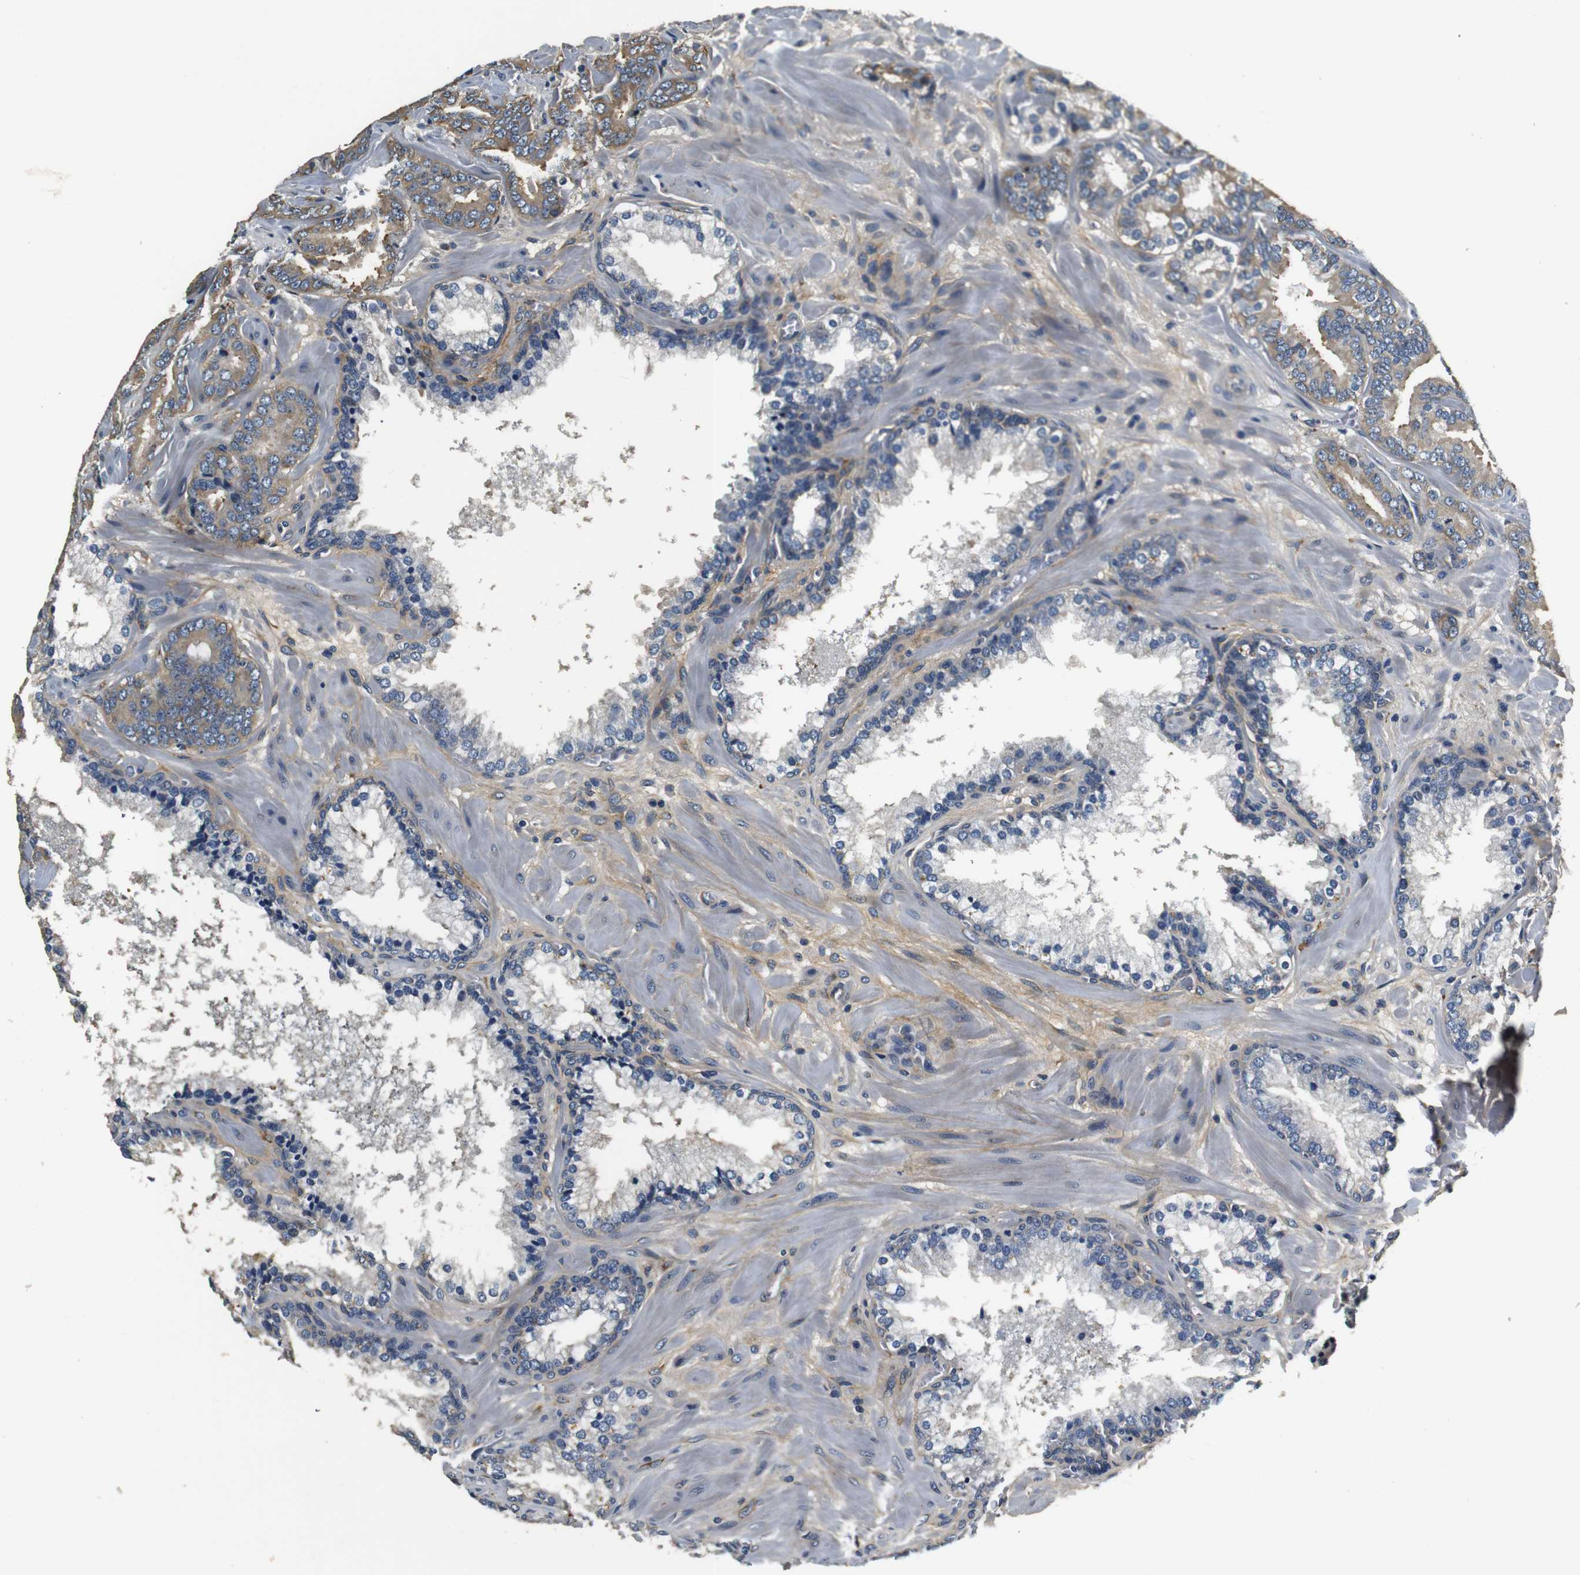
{"staining": {"intensity": "moderate", "quantity": ">75%", "location": "cytoplasmic/membranous"}, "tissue": "prostate cancer", "cell_type": "Tumor cells", "image_type": "cancer", "snomed": [{"axis": "morphology", "description": "Adenocarcinoma, Low grade"}, {"axis": "topography", "description": "Prostate"}], "caption": "Immunohistochemistry (IHC) (DAB) staining of prostate cancer (adenocarcinoma (low-grade)) exhibits moderate cytoplasmic/membranous protein positivity in about >75% of tumor cells.", "gene": "COL1A1", "patient": {"sex": "male", "age": 63}}